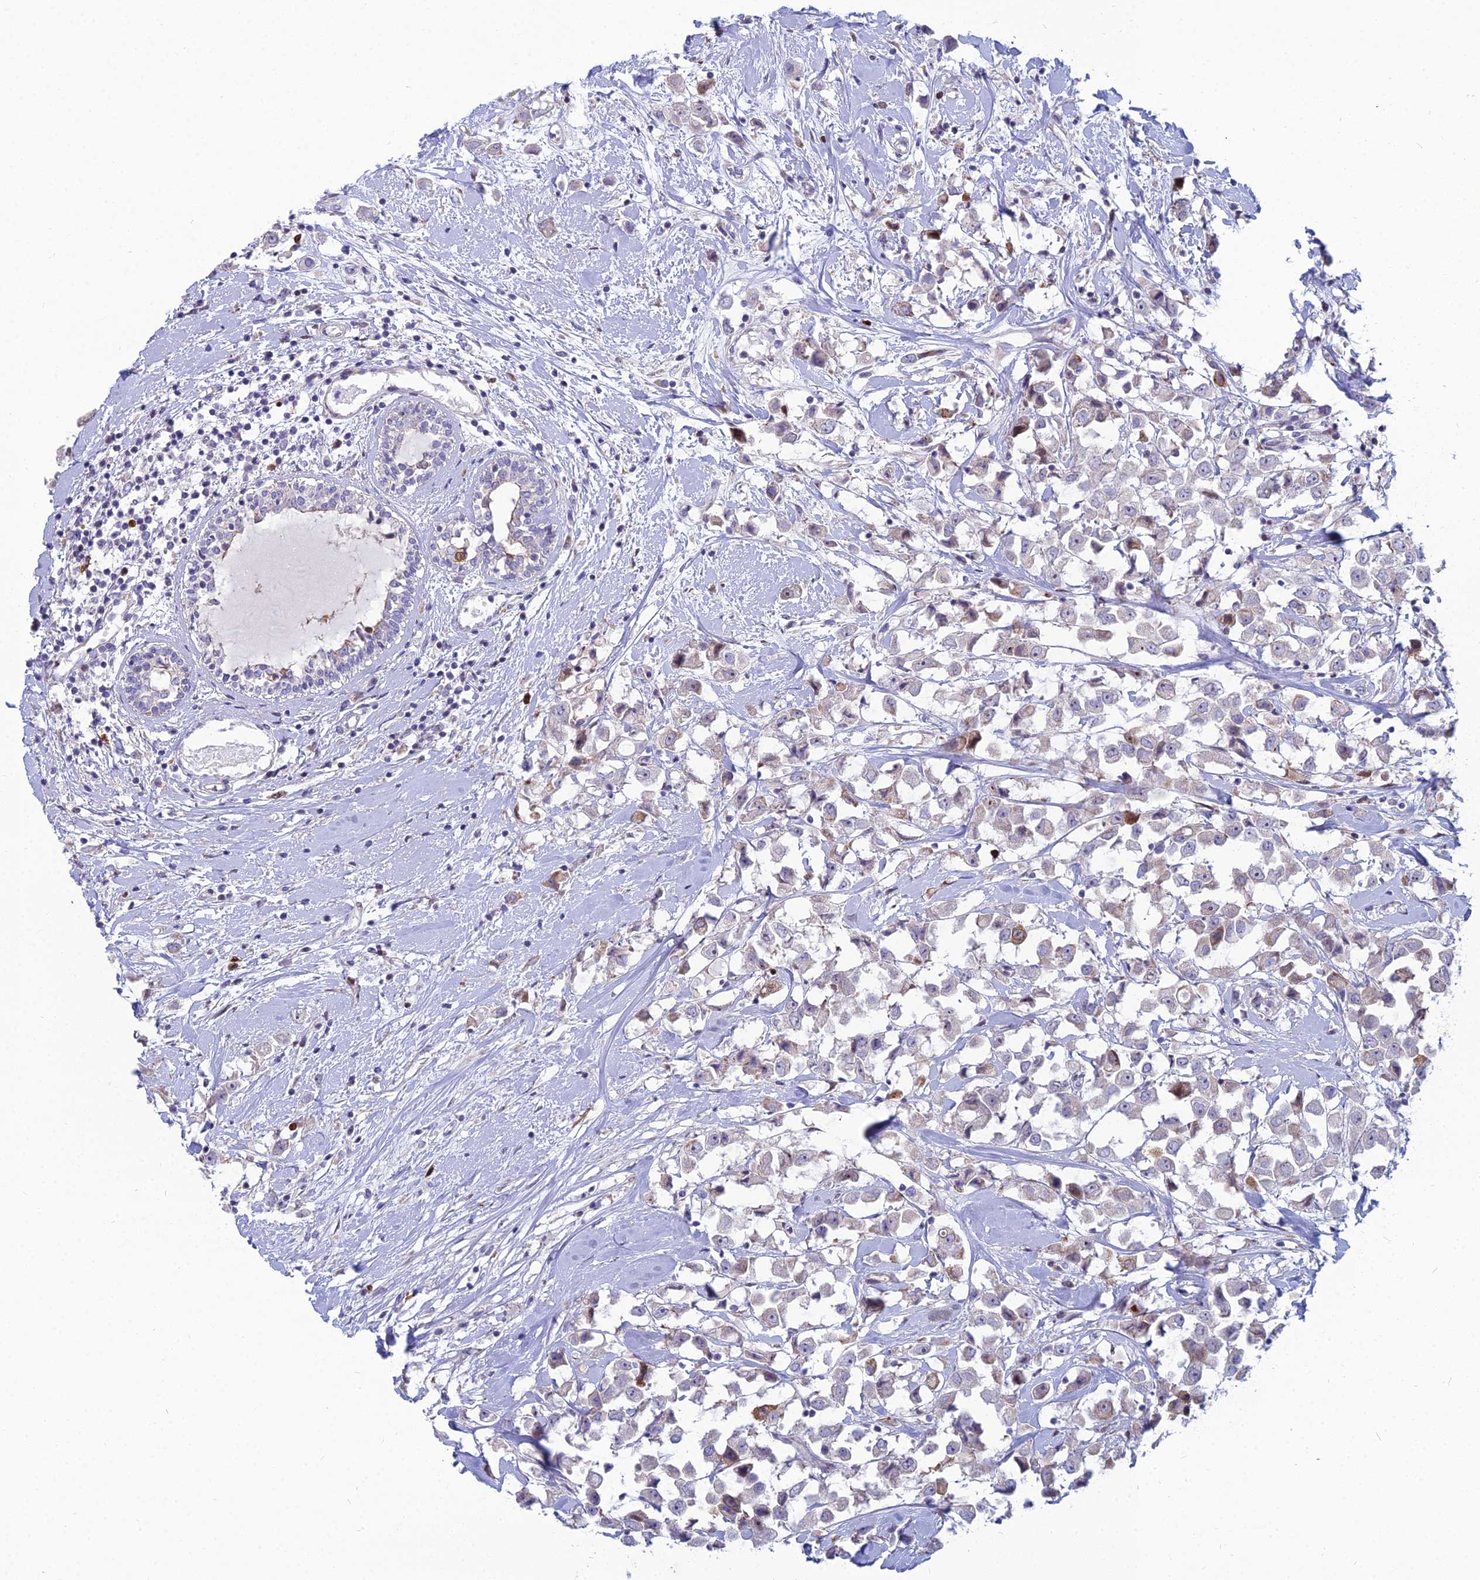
{"staining": {"intensity": "moderate", "quantity": "<25%", "location": "cytoplasmic/membranous,nuclear"}, "tissue": "breast cancer", "cell_type": "Tumor cells", "image_type": "cancer", "snomed": [{"axis": "morphology", "description": "Duct carcinoma"}, {"axis": "topography", "description": "Breast"}], "caption": "A brown stain shows moderate cytoplasmic/membranous and nuclear expression of a protein in breast invasive ductal carcinoma tumor cells.", "gene": "NUSAP1", "patient": {"sex": "female", "age": 61}}